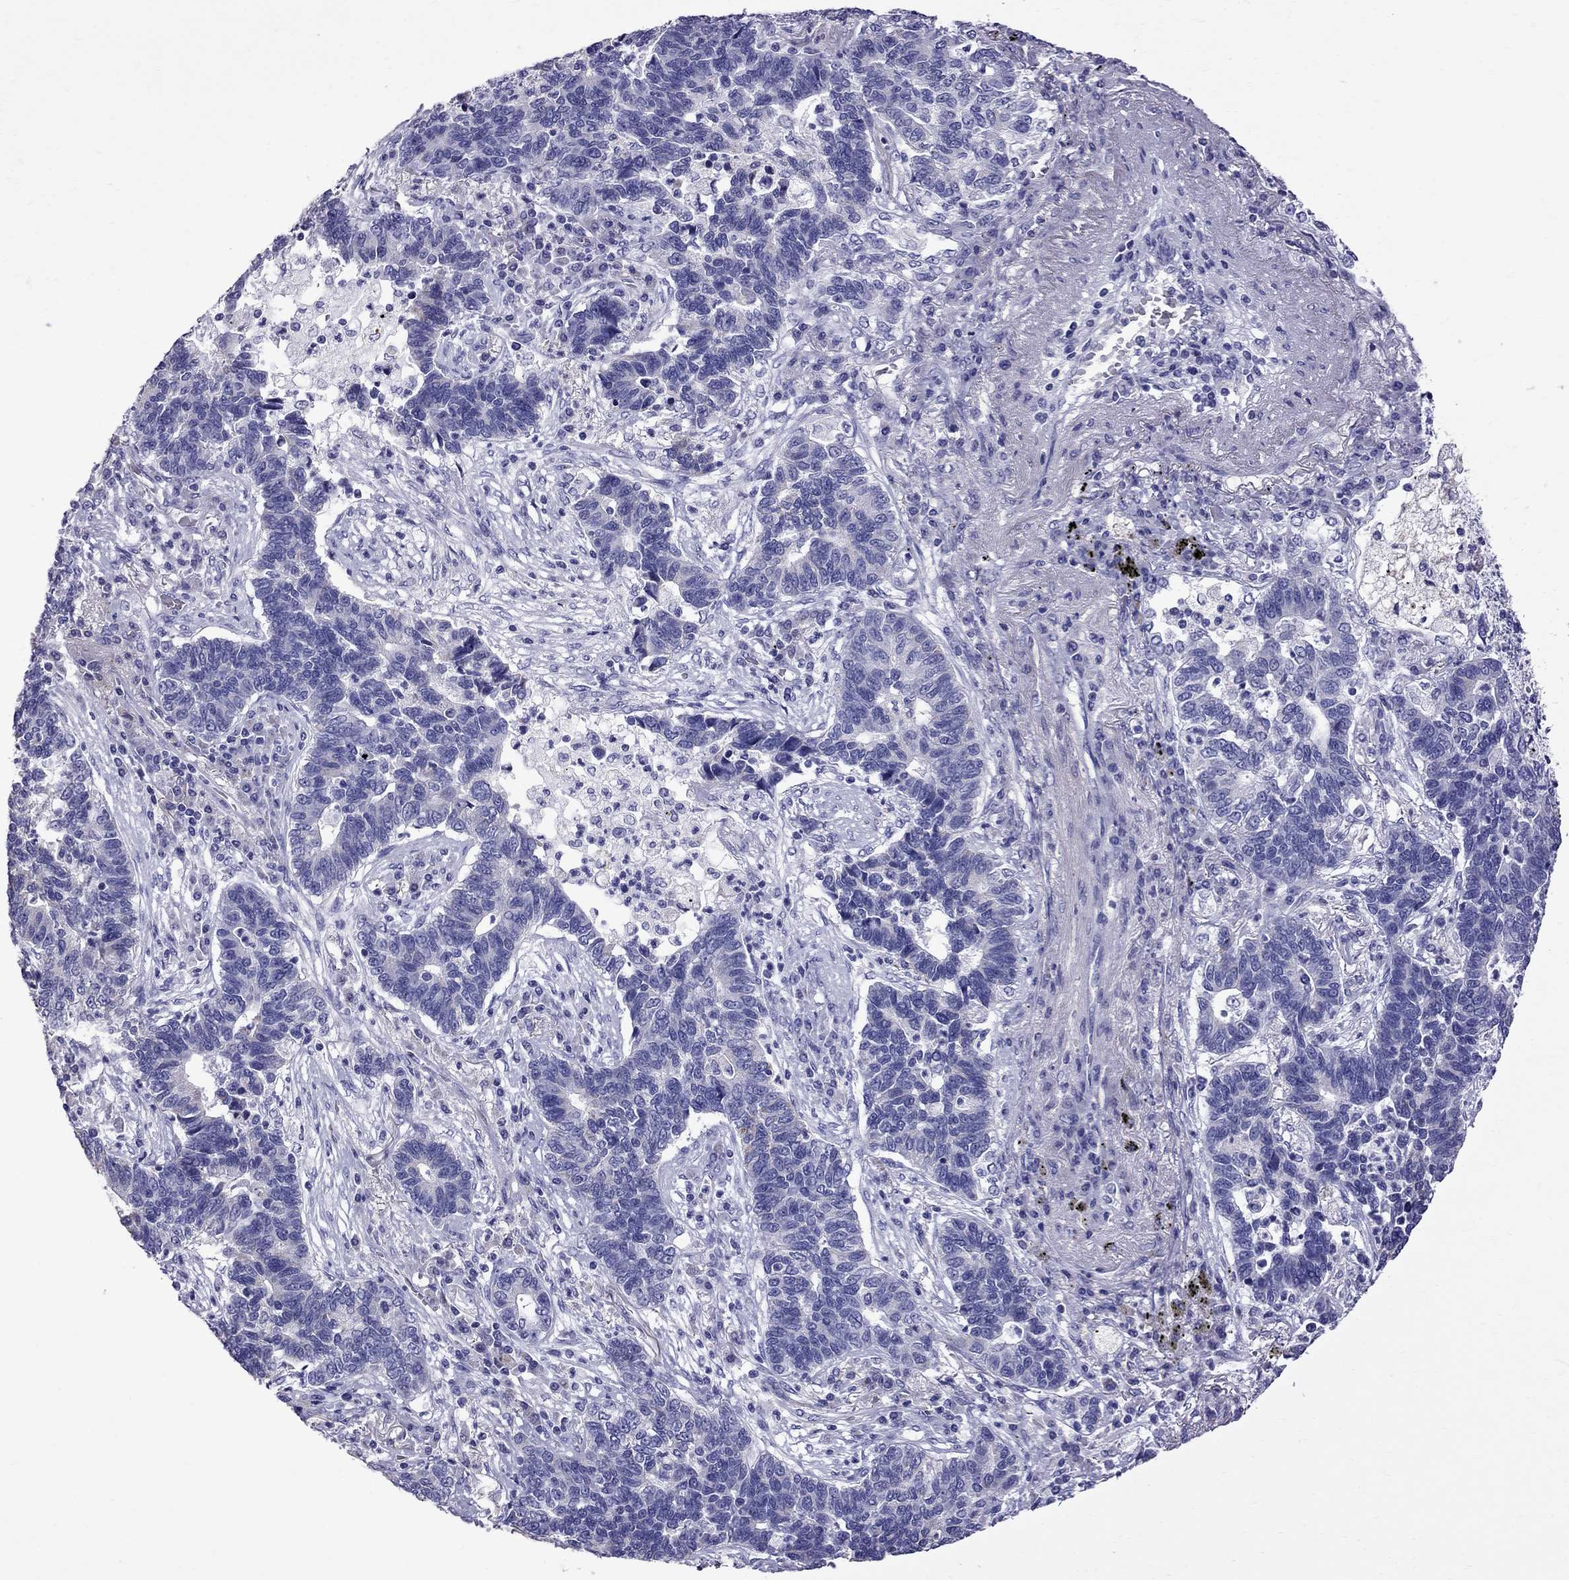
{"staining": {"intensity": "negative", "quantity": "none", "location": "none"}, "tissue": "lung cancer", "cell_type": "Tumor cells", "image_type": "cancer", "snomed": [{"axis": "morphology", "description": "Adenocarcinoma, NOS"}, {"axis": "topography", "description": "Lung"}], "caption": "Immunohistochemistry (IHC) micrograph of neoplastic tissue: human lung adenocarcinoma stained with DAB demonstrates no significant protein staining in tumor cells.", "gene": "TTLL13", "patient": {"sex": "female", "age": 57}}